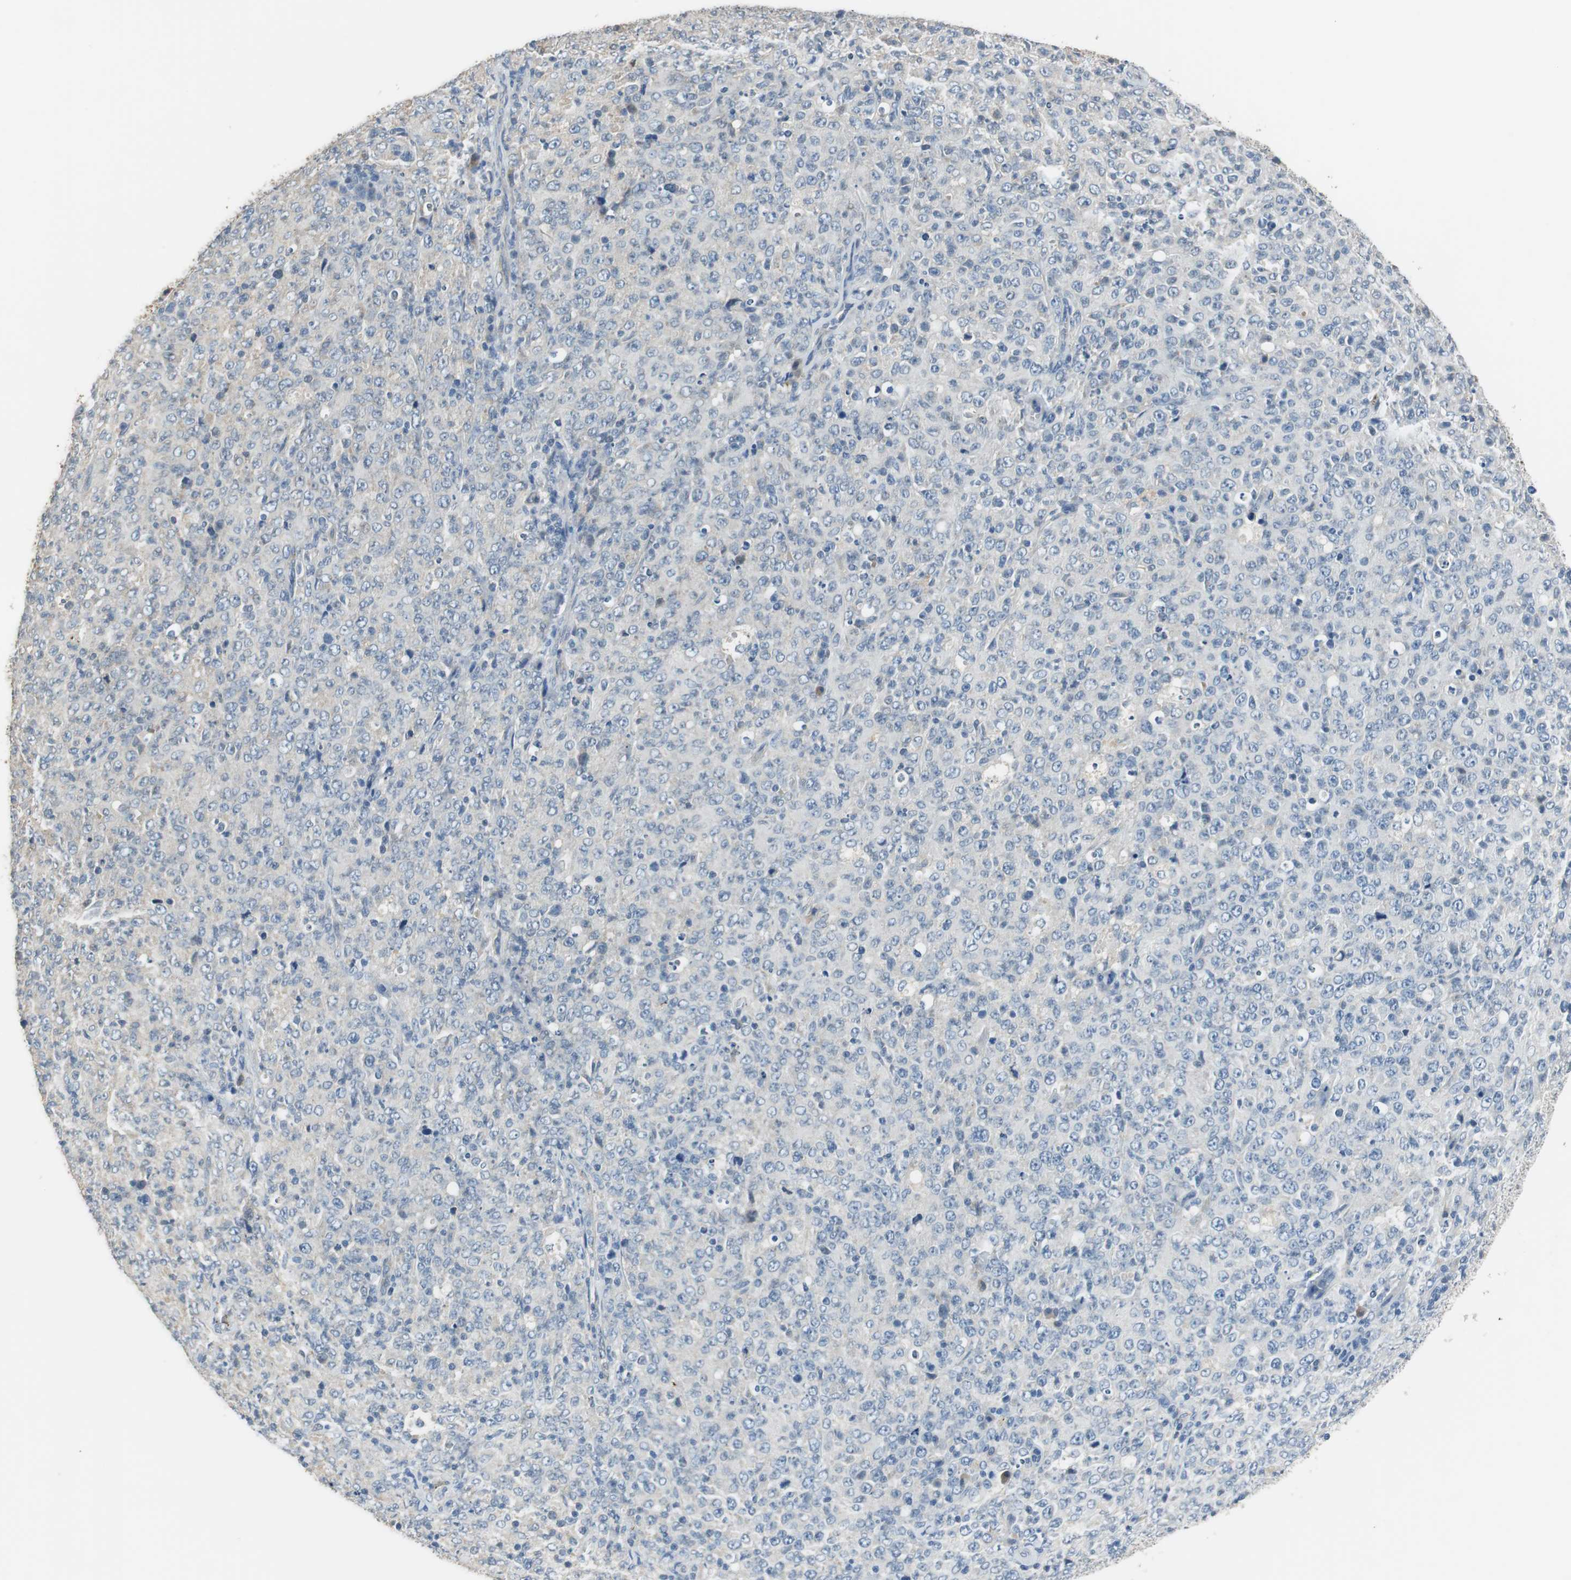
{"staining": {"intensity": "weak", "quantity": "<25%", "location": "cytoplasmic/membranous"}, "tissue": "lymphoma", "cell_type": "Tumor cells", "image_type": "cancer", "snomed": [{"axis": "morphology", "description": "Malignant lymphoma, non-Hodgkin's type, High grade"}, {"axis": "topography", "description": "Tonsil"}], "caption": "This is an IHC photomicrograph of human high-grade malignant lymphoma, non-Hodgkin's type. There is no staining in tumor cells.", "gene": "ALDH4A1", "patient": {"sex": "female", "age": 36}}